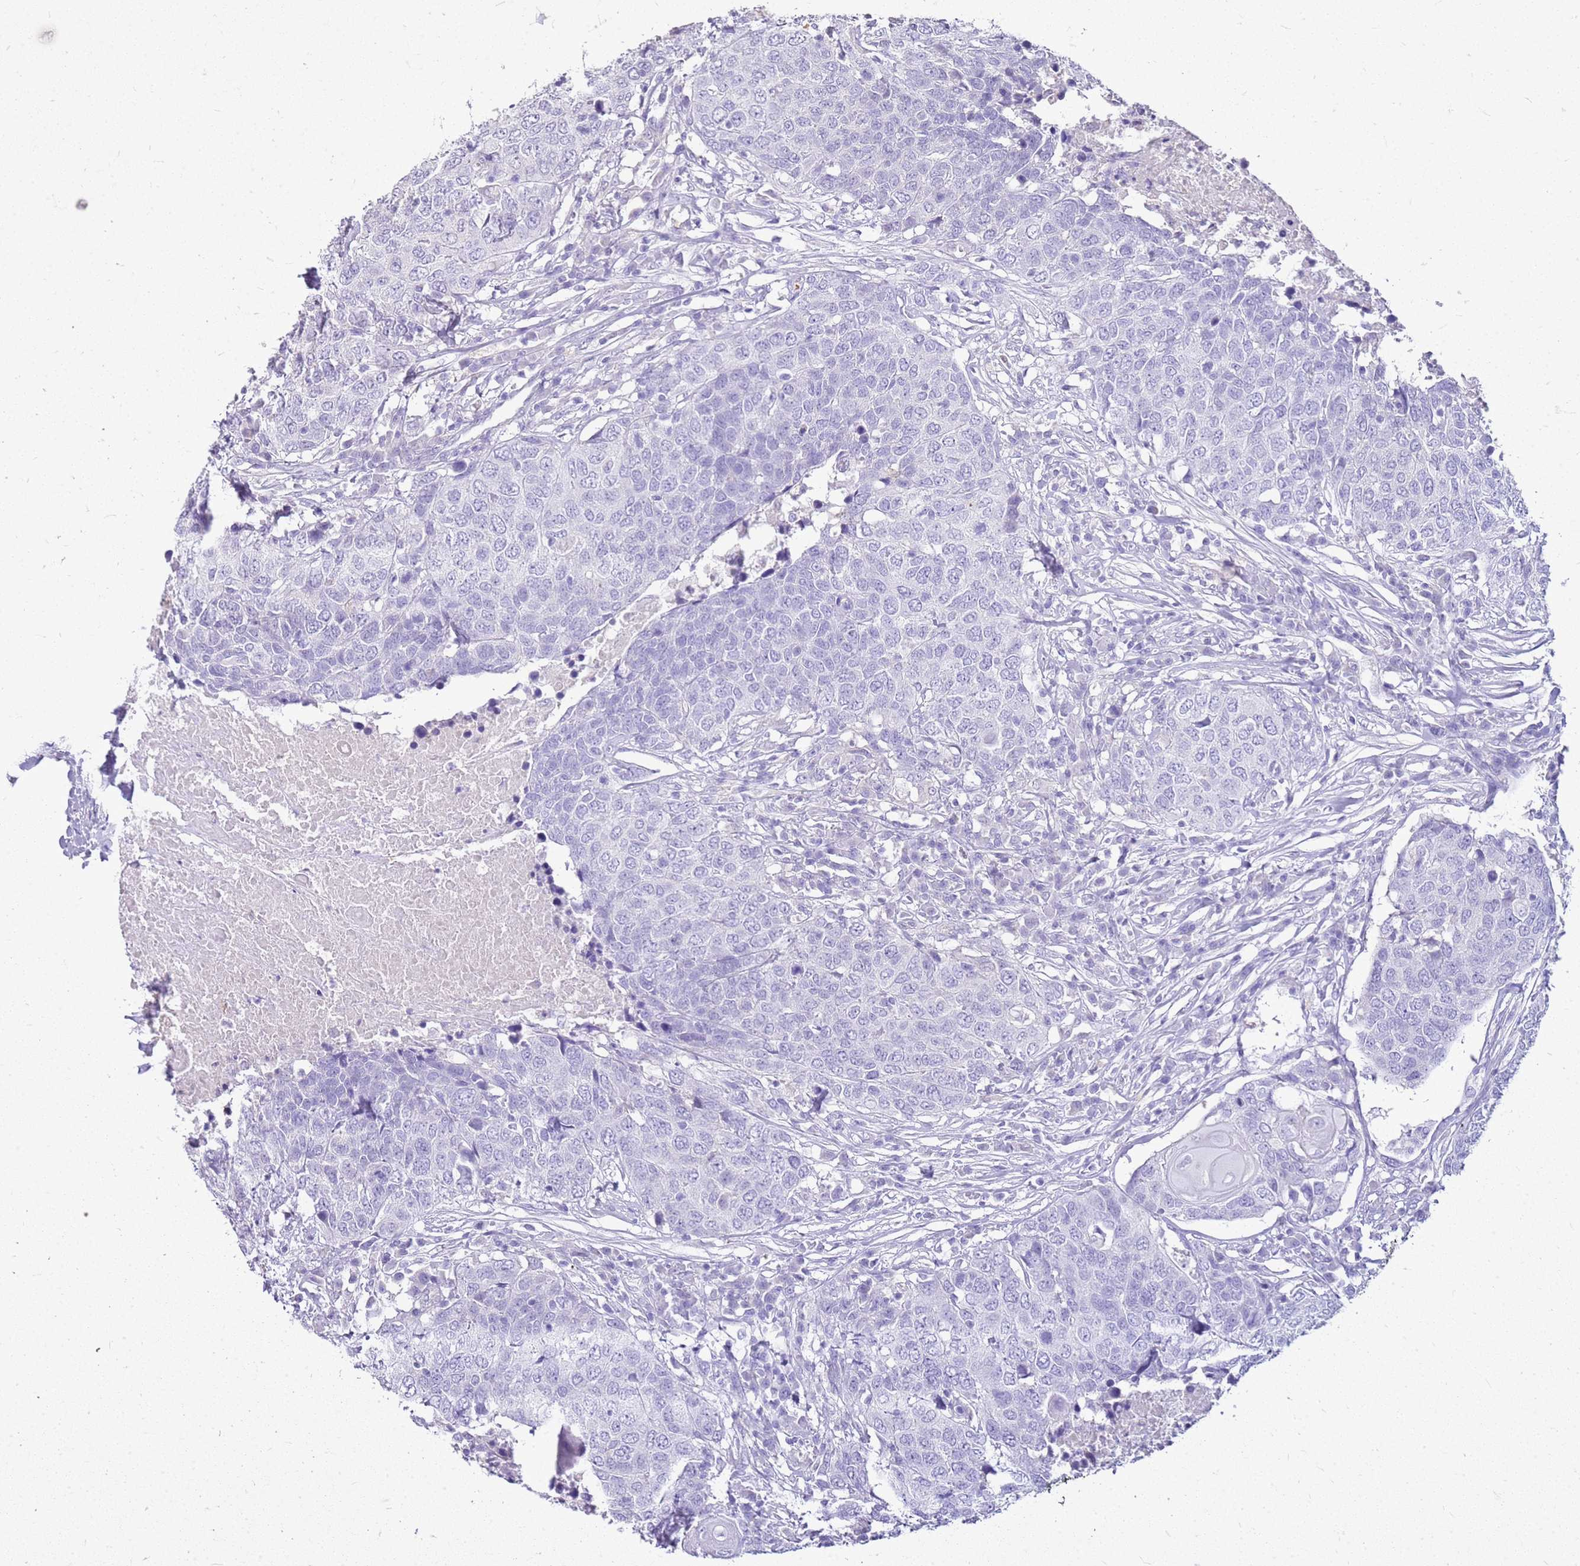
{"staining": {"intensity": "negative", "quantity": "none", "location": "none"}, "tissue": "head and neck cancer", "cell_type": "Tumor cells", "image_type": "cancer", "snomed": [{"axis": "morphology", "description": "Squamous cell carcinoma, NOS"}, {"axis": "topography", "description": "Head-Neck"}], "caption": "High magnification brightfield microscopy of head and neck cancer (squamous cell carcinoma) stained with DAB (brown) and counterstained with hematoxylin (blue): tumor cells show no significant expression. (DAB immunohistochemistry (IHC), high magnification).", "gene": "SULT1E1", "patient": {"sex": "male", "age": 66}}